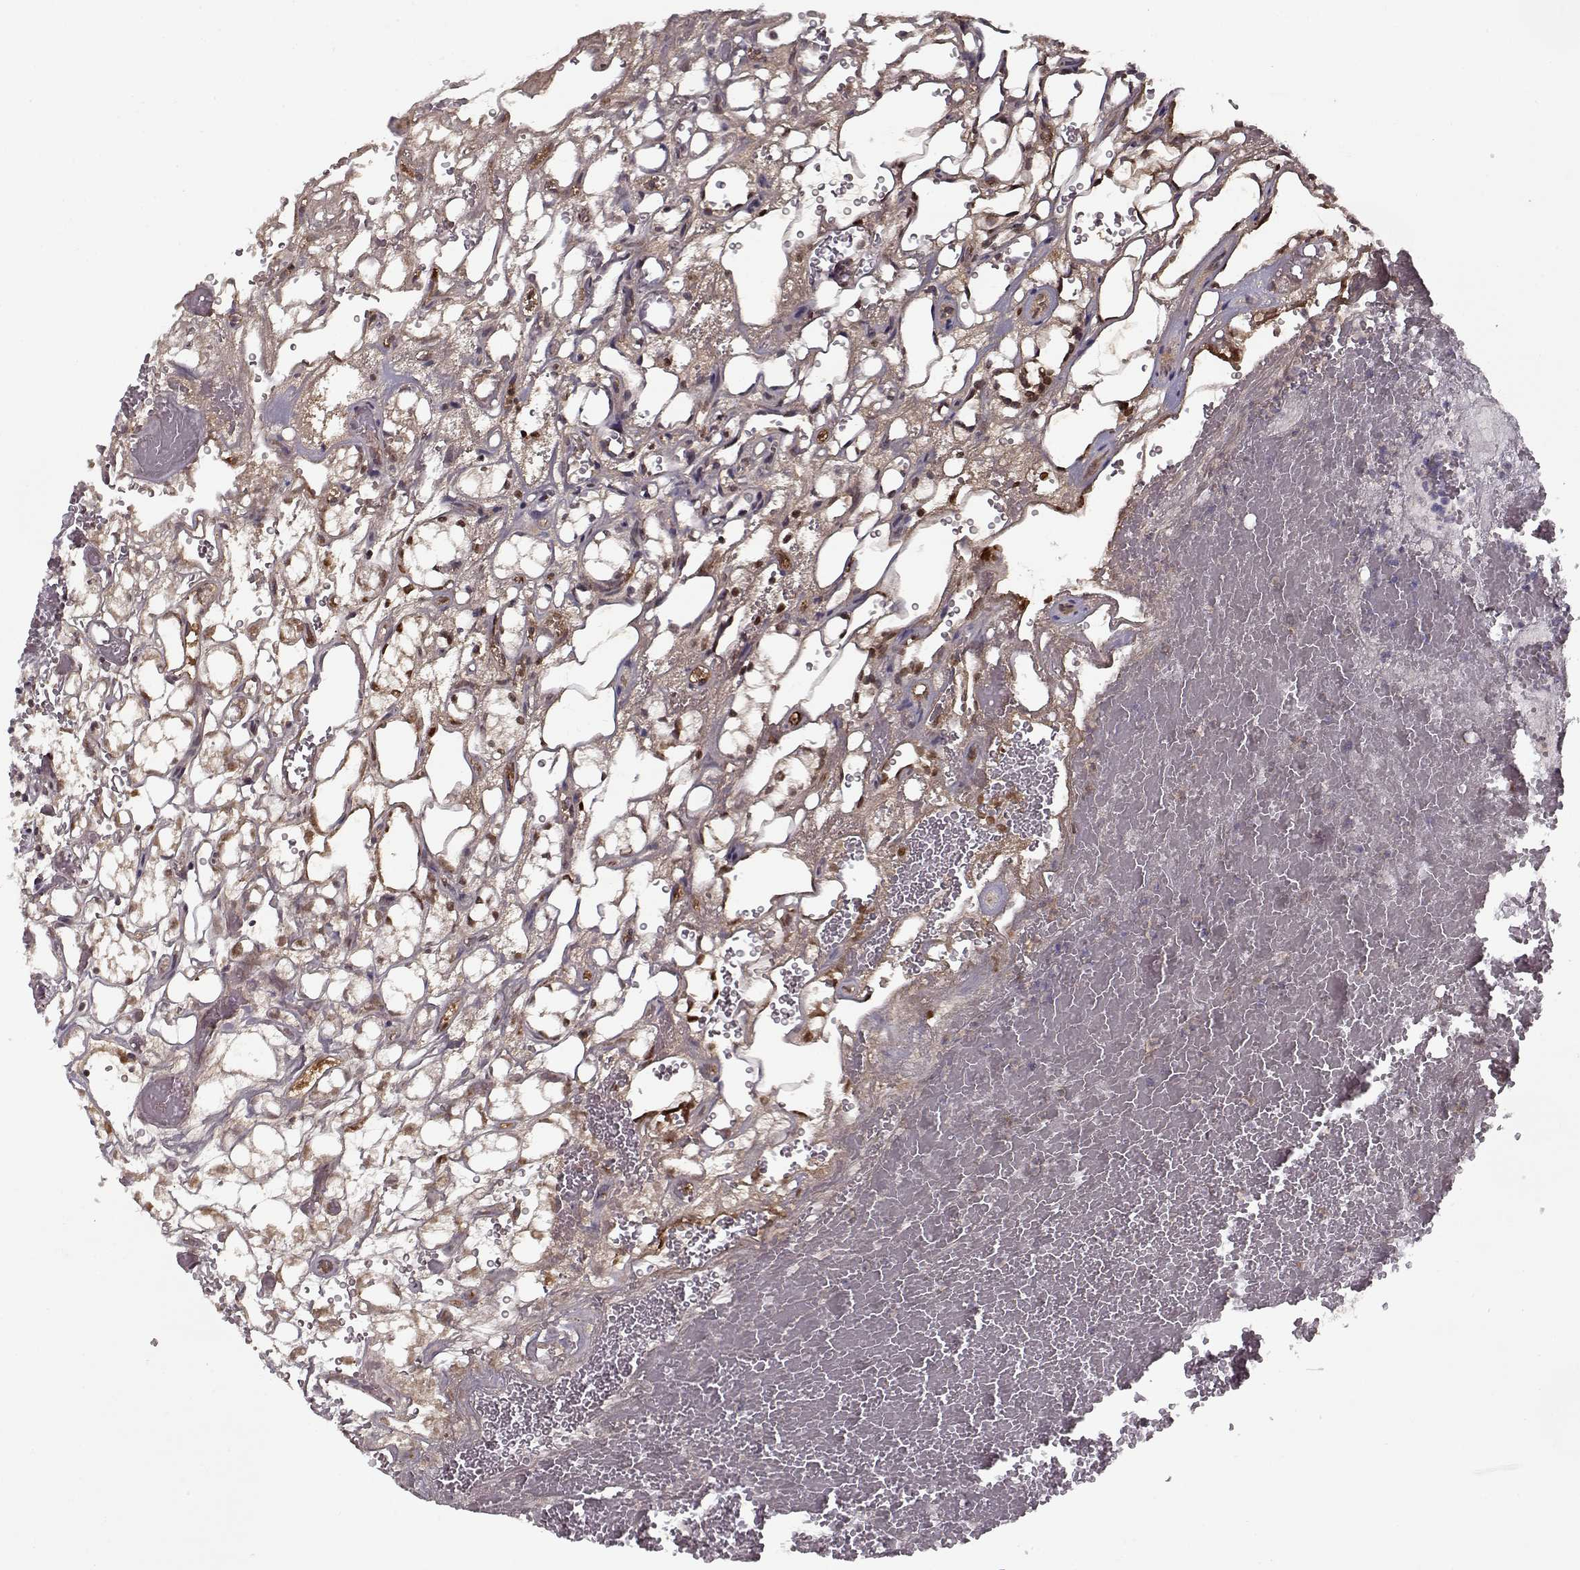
{"staining": {"intensity": "moderate", "quantity": "<25%", "location": "cytoplasmic/membranous,nuclear"}, "tissue": "renal cancer", "cell_type": "Tumor cells", "image_type": "cancer", "snomed": [{"axis": "morphology", "description": "Adenocarcinoma, NOS"}, {"axis": "topography", "description": "Kidney"}], "caption": "Tumor cells show low levels of moderate cytoplasmic/membranous and nuclear positivity in about <25% of cells in renal cancer (adenocarcinoma).", "gene": "AFM", "patient": {"sex": "female", "age": 69}}